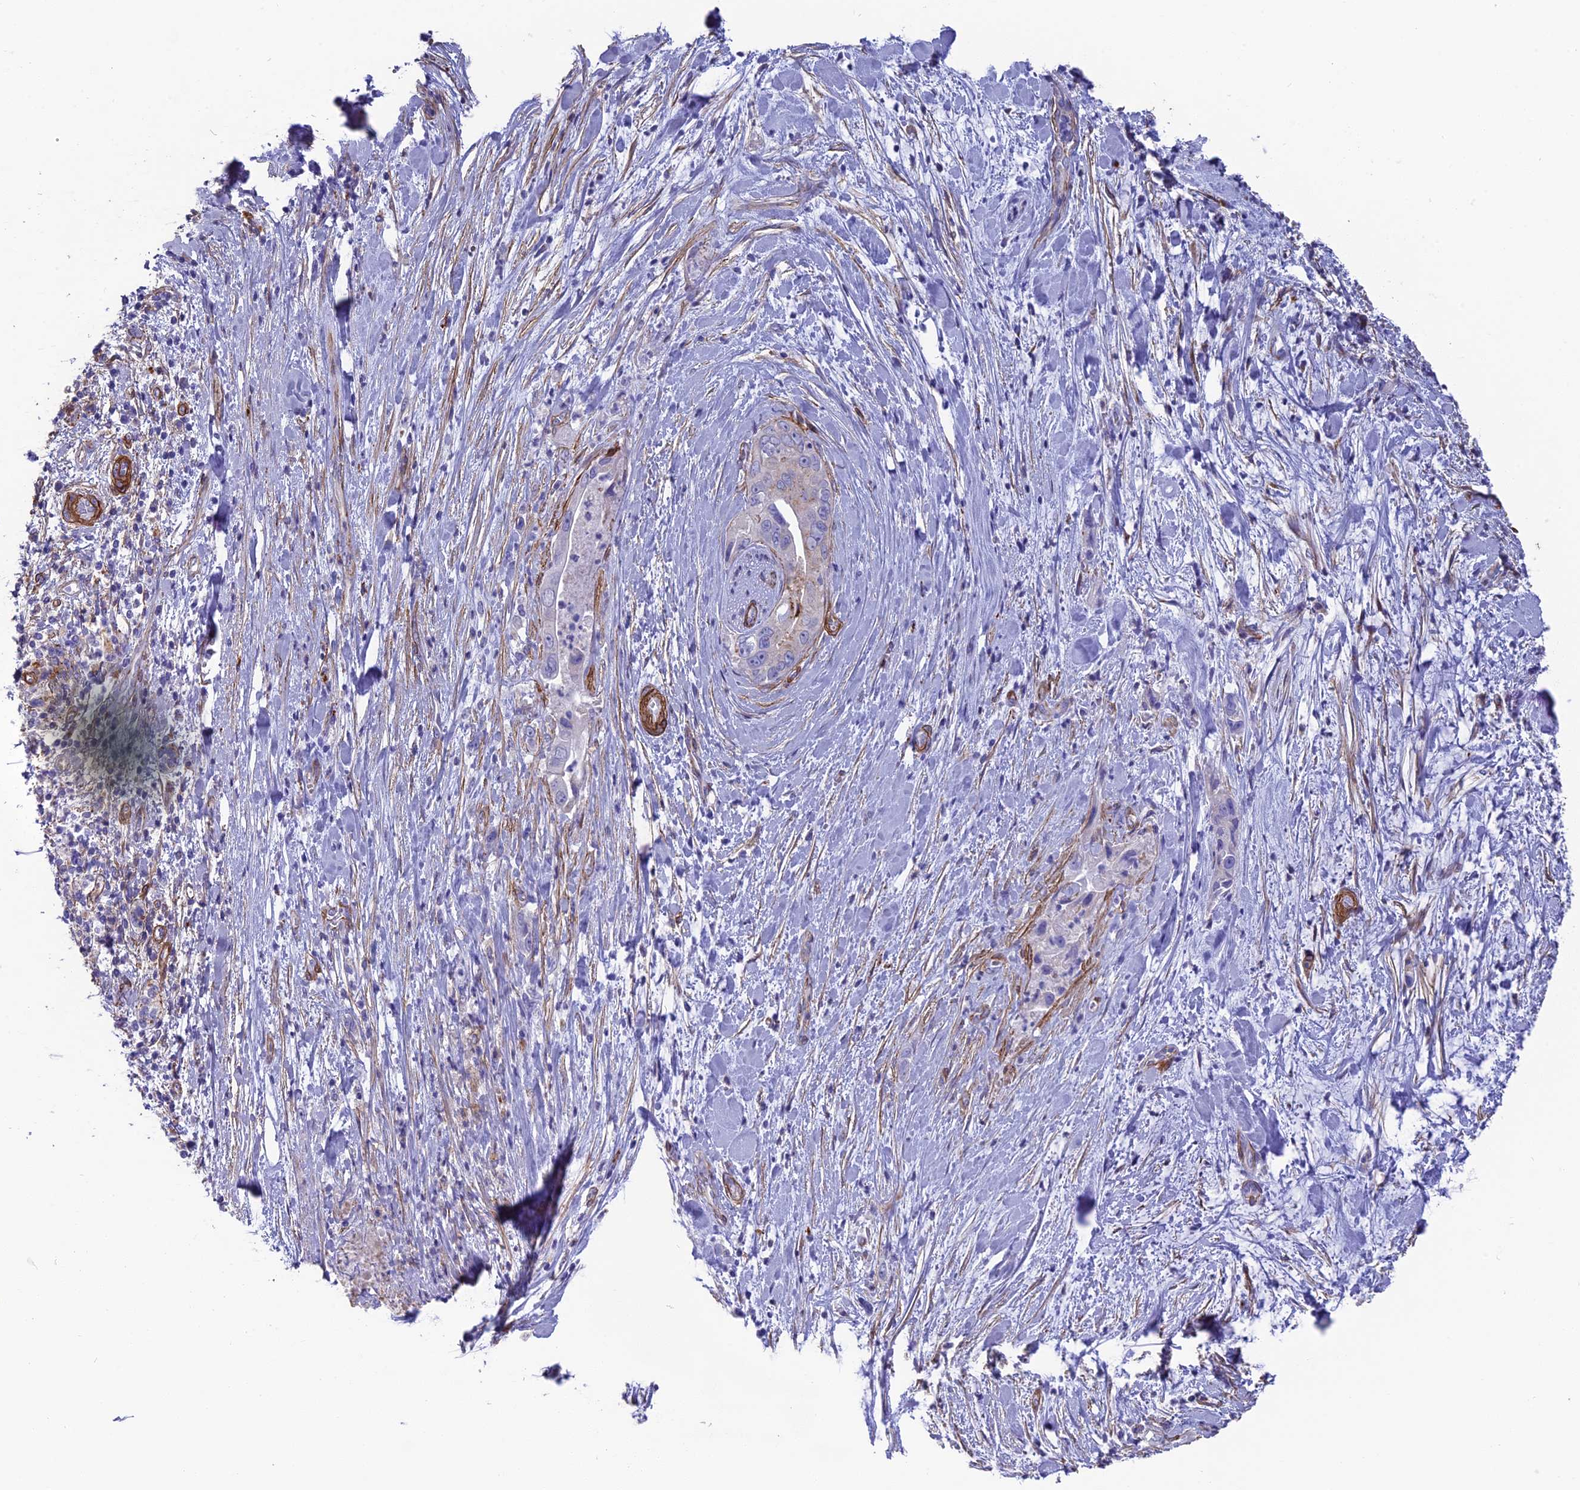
{"staining": {"intensity": "strong", "quantity": "<25%", "location": "cytoplasmic/membranous"}, "tissue": "pancreatic cancer", "cell_type": "Tumor cells", "image_type": "cancer", "snomed": [{"axis": "morphology", "description": "Adenocarcinoma, NOS"}, {"axis": "topography", "description": "Pancreas"}], "caption": "An immunohistochemistry (IHC) micrograph of tumor tissue is shown. Protein staining in brown highlights strong cytoplasmic/membranous positivity in pancreatic cancer (adenocarcinoma) within tumor cells.", "gene": "TNS1", "patient": {"sex": "female", "age": 78}}